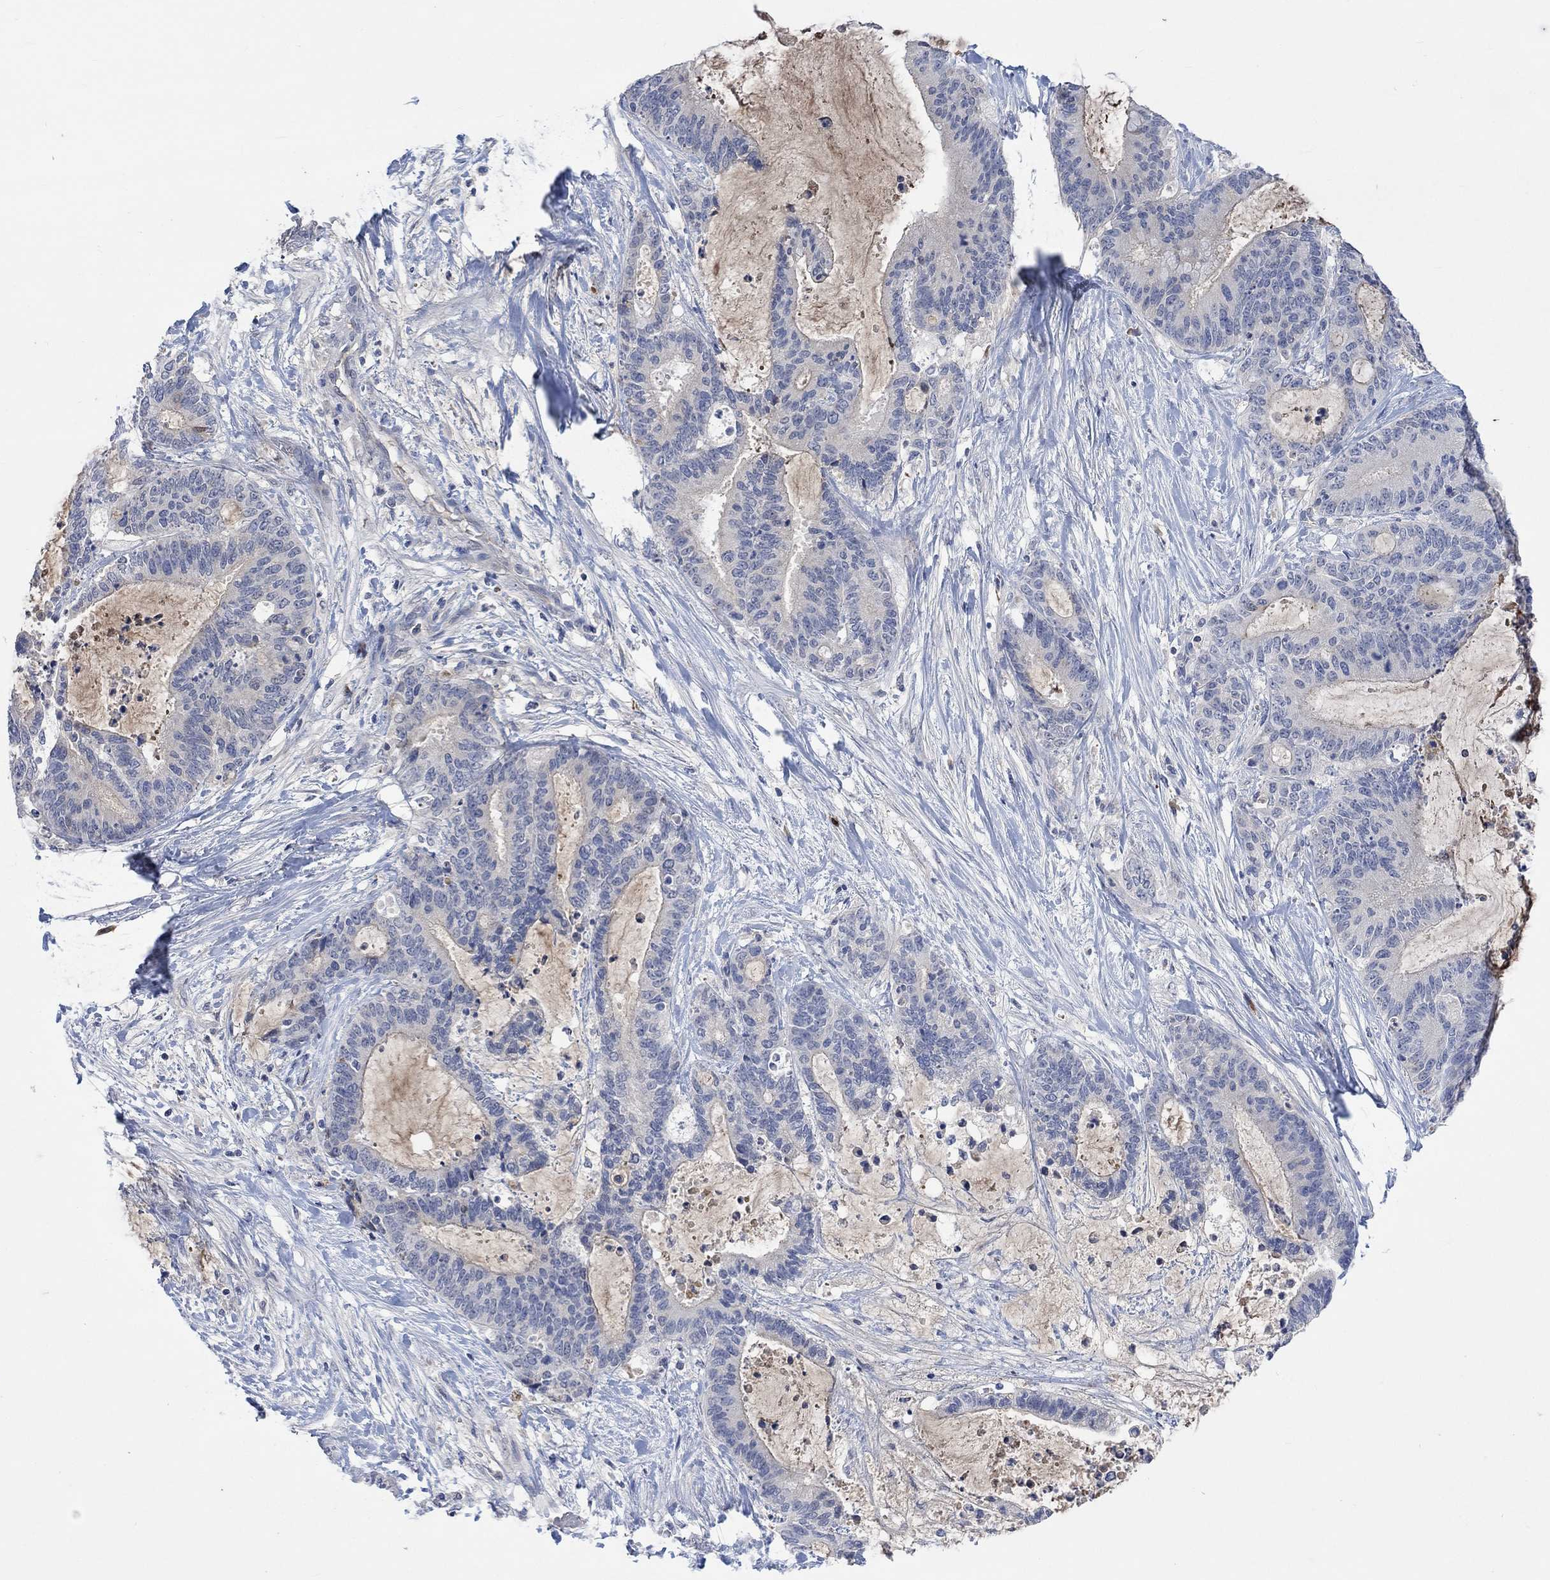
{"staining": {"intensity": "negative", "quantity": "none", "location": "none"}, "tissue": "liver cancer", "cell_type": "Tumor cells", "image_type": "cancer", "snomed": [{"axis": "morphology", "description": "Cholangiocarcinoma"}, {"axis": "topography", "description": "Liver"}], "caption": "A high-resolution photomicrograph shows immunohistochemistry staining of liver cancer (cholangiocarcinoma), which exhibits no significant expression in tumor cells.", "gene": "MSTN", "patient": {"sex": "female", "age": 73}}